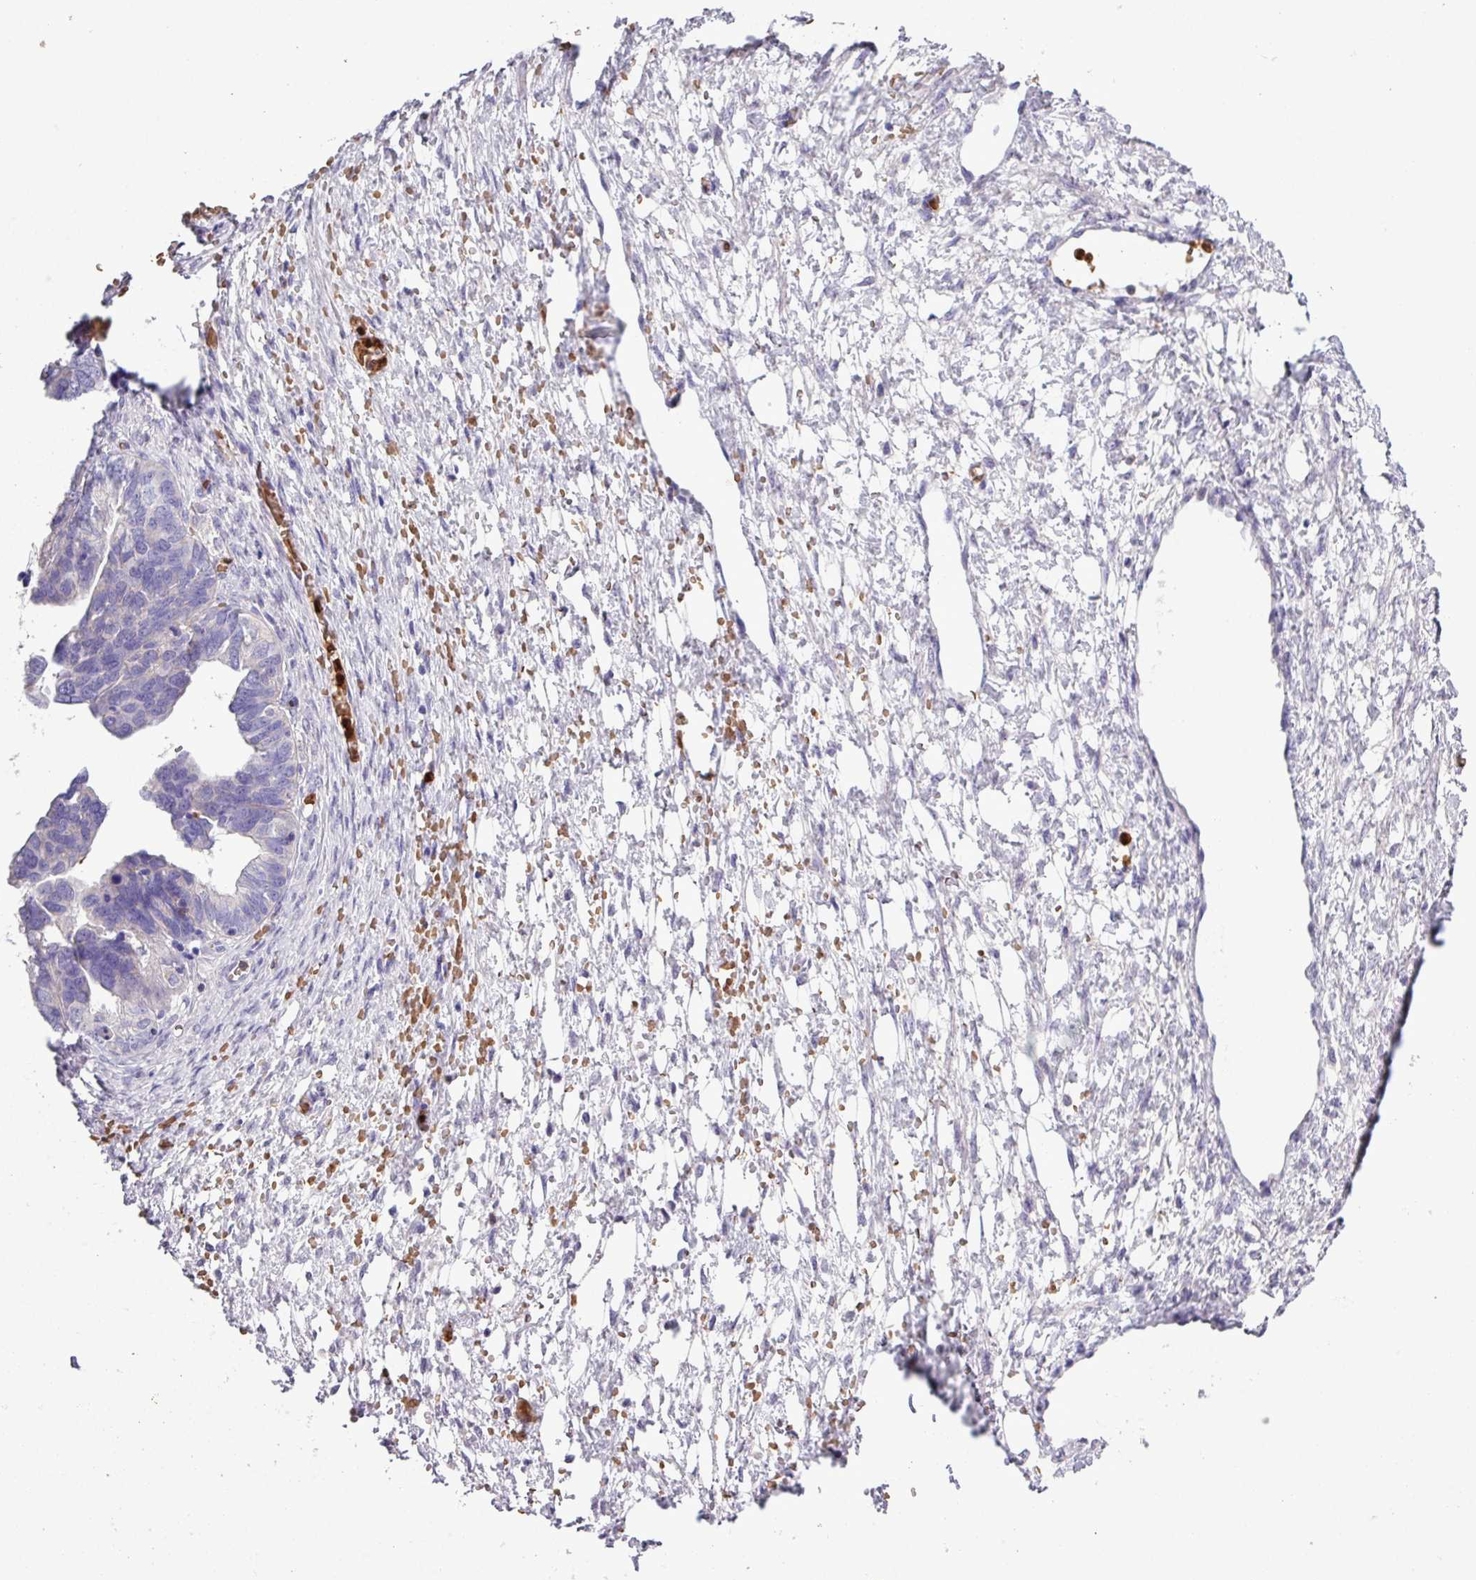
{"staining": {"intensity": "negative", "quantity": "none", "location": "none"}, "tissue": "ovarian cancer", "cell_type": "Tumor cells", "image_type": "cancer", "snomed": [{"axis": "morphology", "description": "Cystadenocarcinoma, serous, NOS"}, {"axis": "topography", "description": "Ovary"}], "caption": "Ovarian cancer was stained to show a protein in brown. There is no significant staining in tumor cells.", "gene": "MGAT4B", "patient": {"sex": "female", "age": 64}}